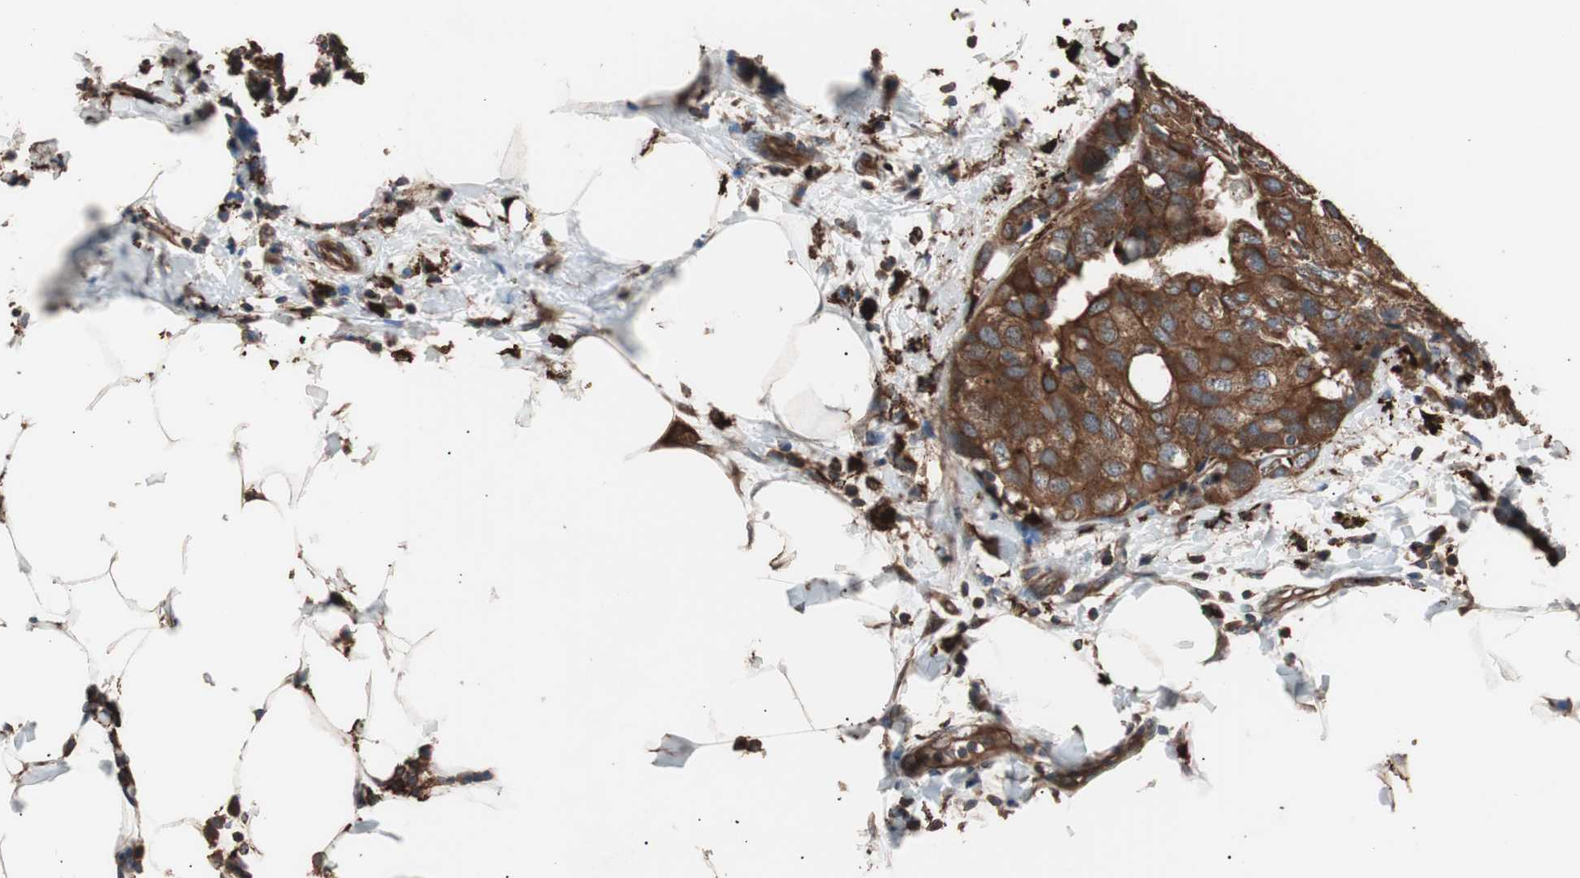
{"staining": {"intensity": "strong", "quantity": ">75%", "location": "cytoplasmic/membranous"}, "tissue": "breast cancer", "cell_type": "Tumor cells", "image_type": "cancer", "snomed": [{"axis": "morphology", "description": "Normal tissue, NOS"}, {"axis": "morphology", "description": "Duct carcinoma"}, {"axis": "topography", "description": "Breast"}], "caption": "DAB immunohistochemical staining of human breast cancer reveals strong cytoplasmic/membranous protein expression in about >75% of tumor cells.", "gene": "CCT3", "patient": {"sex": "female", "age": 50}}